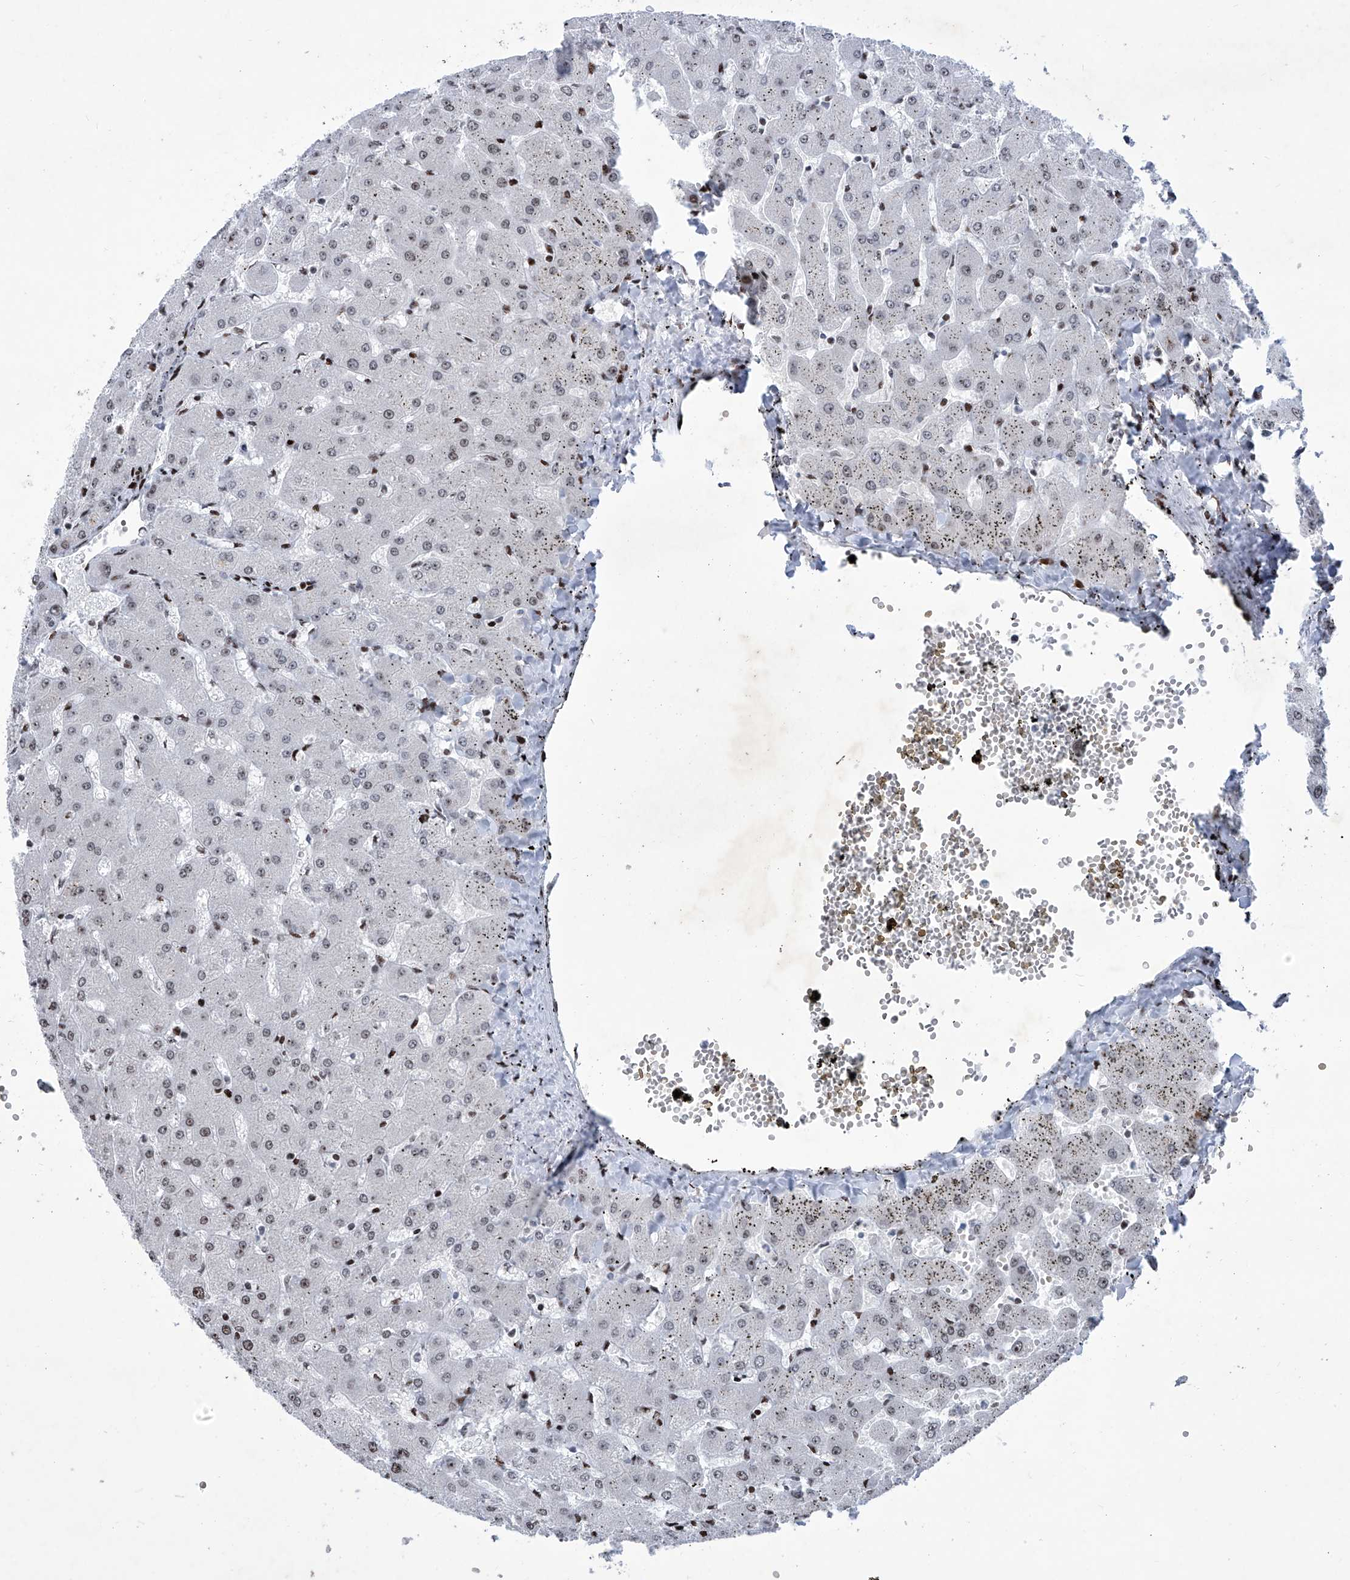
{"staining": {"intensity": "moderate", "quantity": "25%-75%", "location": "nuclear"}, "tissue": "liver", "cell_type": "Cholangiocytes", "image_type": "normal", "snomed": [{"axis": "morphology", "description": "Normal tissue, NOS"}, {"axis": "topography", "description": "Liver"}], "caption": "IHC of unremarkable human liver shows medium levels of moderate nuclear positivity in approximately 25%-75% of cholangiocytes. Using DAB (brown) and hematoxylin (blue) stains, captured at high magnification using brightfield microscopy.", "gene": "HEY2", "patient": {"sex": "female", "age": 63}}